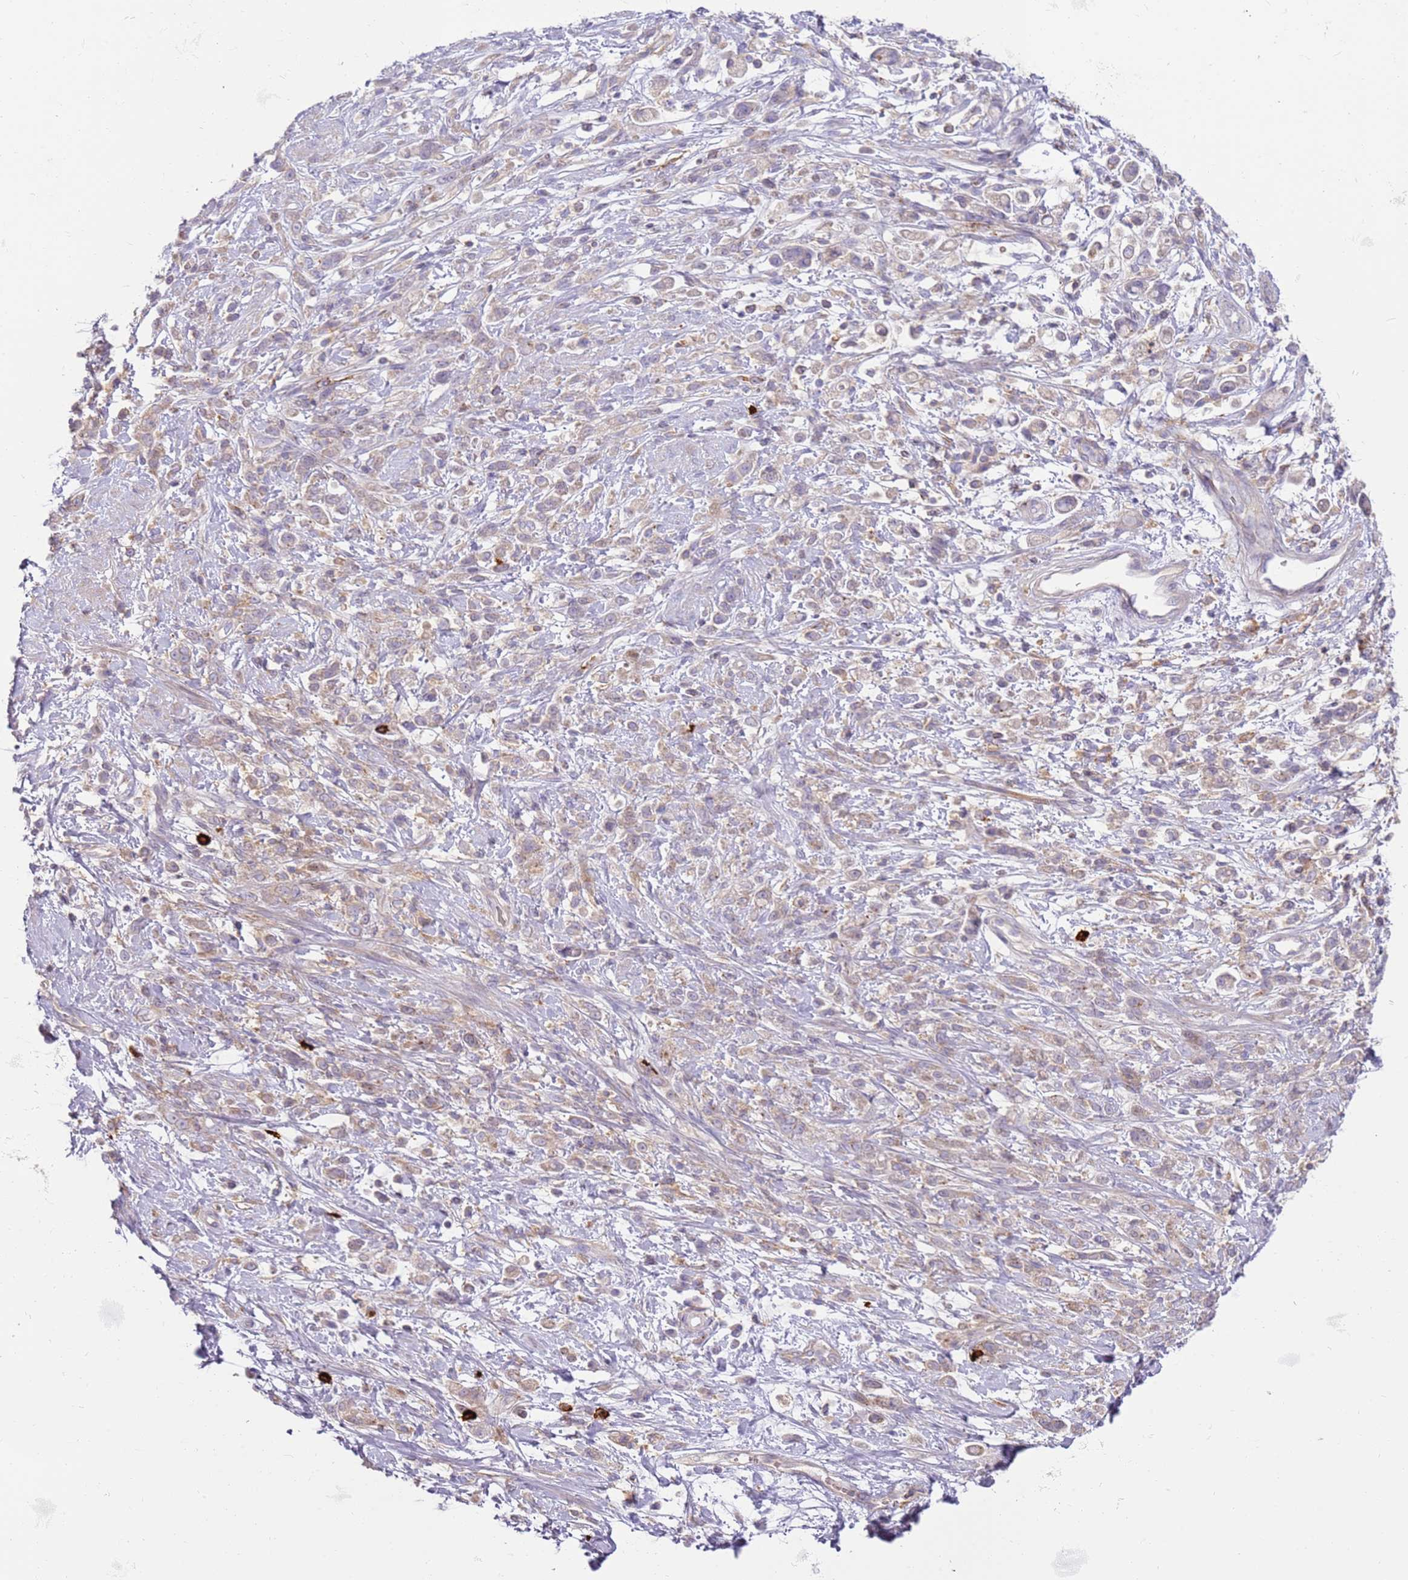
{"staining": {"intensity": "weak", "quantity": "25%-75%", "location": "cytoplasmic/membranous"}, "tissue": "stomach cancer", "cell_type": "Tumor cells", "image_type": "cancer", "snomed": [{"axis": "morphology", "description": "Adenocarcinoma, NOS"}, {"axis": "topography", "description": "Stomach"}], "caption": "Tumor cells exhibit weak cytoplasmic/membranous expression in about 25%-75% of cells in stomach cancer. Ihc stains the protein in brown and the nuclei are stained blue.", "gene": "FPR1", "patient": {"sex": "female", "age": 60}}